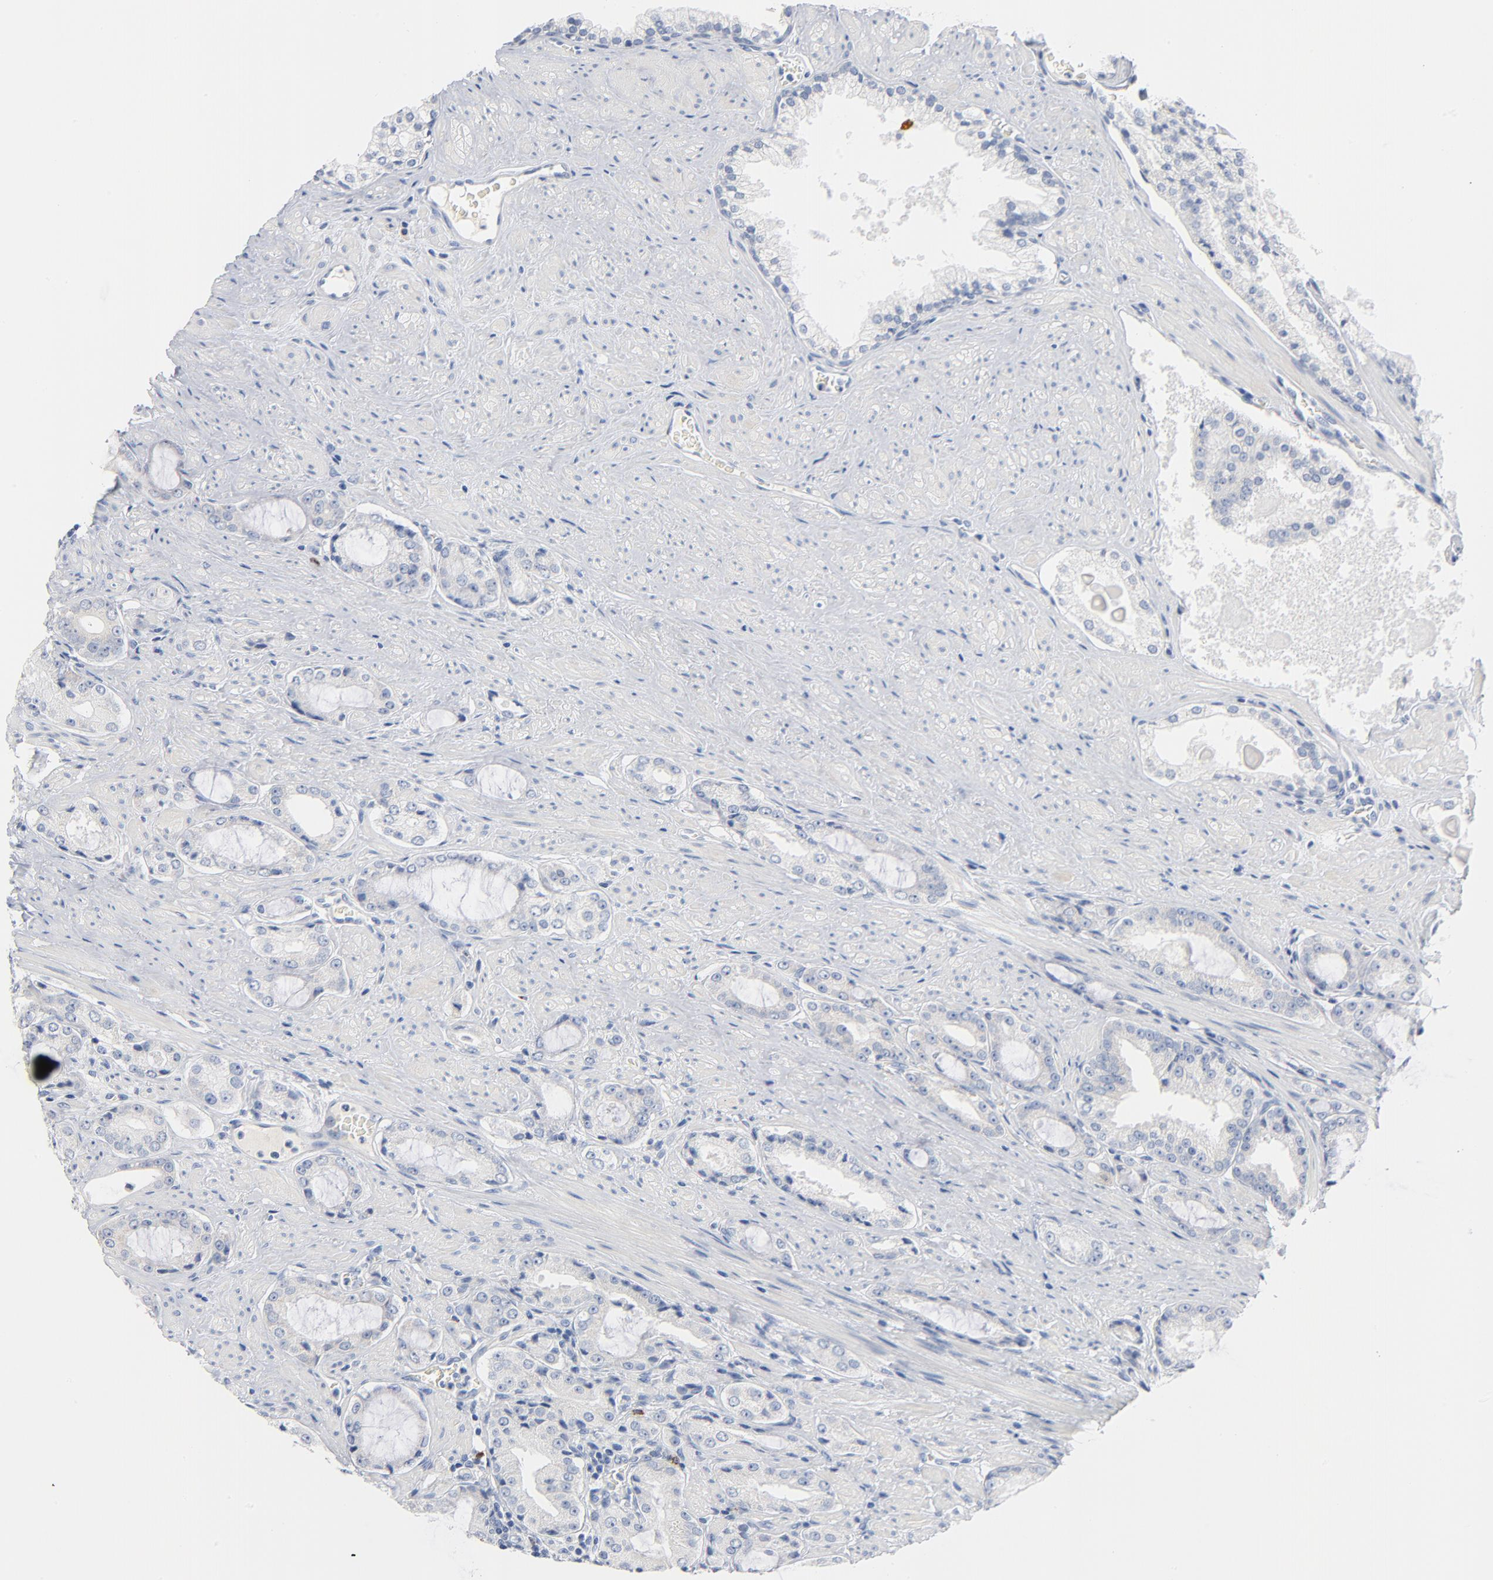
{"staining": {"intensity": "negative", "quantity": "none", "location": "none"}, "tissue": "prostate cancer", "cell_type": "Tumor cells", "image_type": "cancer", "snomed": [{"axis": "morphology", "description": "Adenocarcinoma, Medium grade"}, {"axis": "topography", "description": "Prostate"}], "caption": "Immunohistochemistry photomicrograph of prostate medium-grade adenocarcinoma stained for a protein (brown), which reveals no staining in tumor cells. (Stains: DAB (3,3'-diaminobenzidine) IHC with hematoxylin counter stain, Microscopy: brightfield microscopy at high magnification).", "gene": "GZMB", "patient": {"sex": "male", "age": 60}}